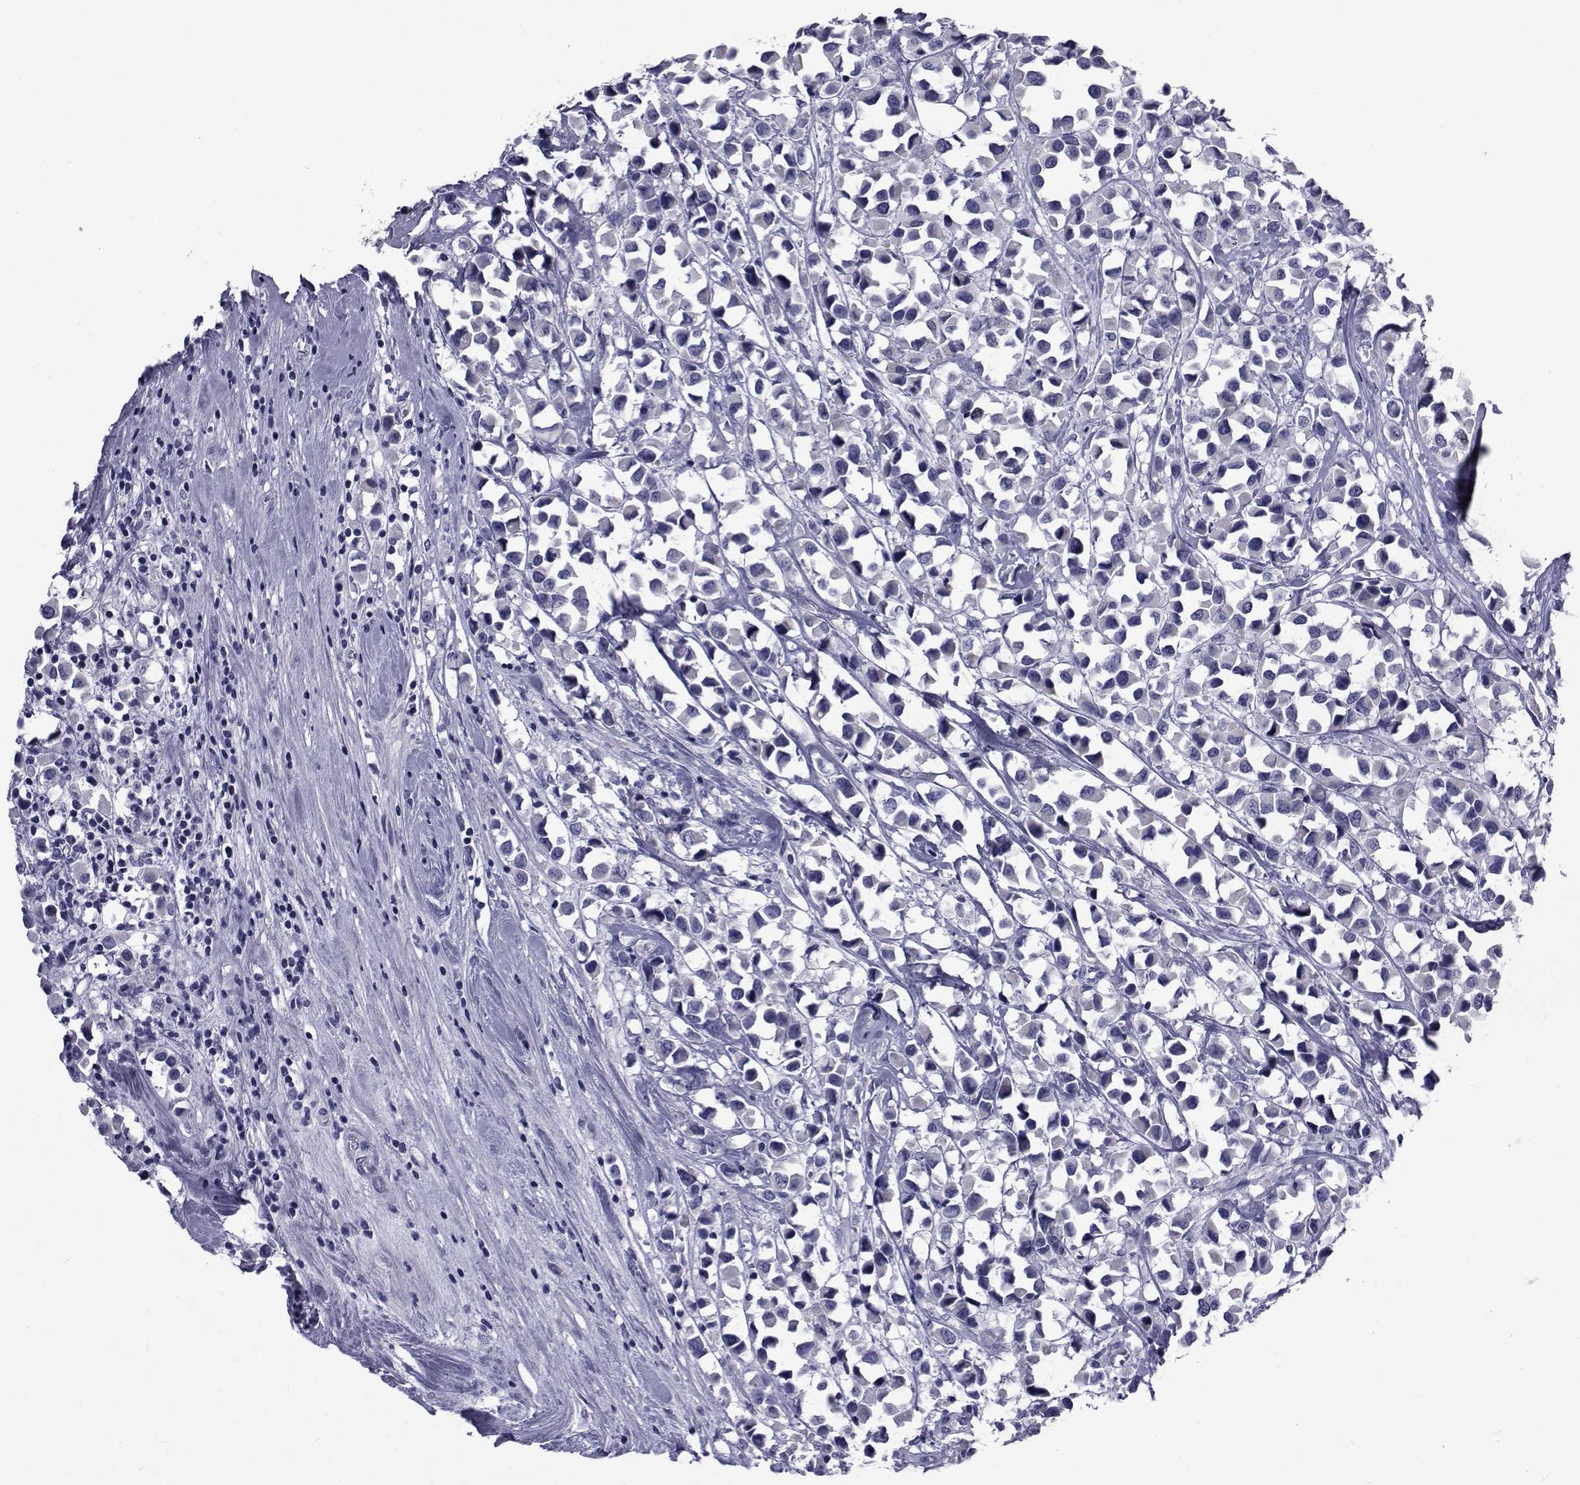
{"staining": {"intensity": "negative", "quantity": "none", "location": "none"}, "tissue": "breast cancer", "cell_type": "Tumor cells", "image_type": "cancer", "snomed": [{"axis": "morphology", "description": "Duct carcinoma"}, {"axis": "topography", "description": "Breast"}], "caption": "Breast cancer stained for a protein using immunohistochemistry exhibits no positivity tumor cells.", "gene": "GKAP1", "patient": {"sex": "female", "age": 61}}